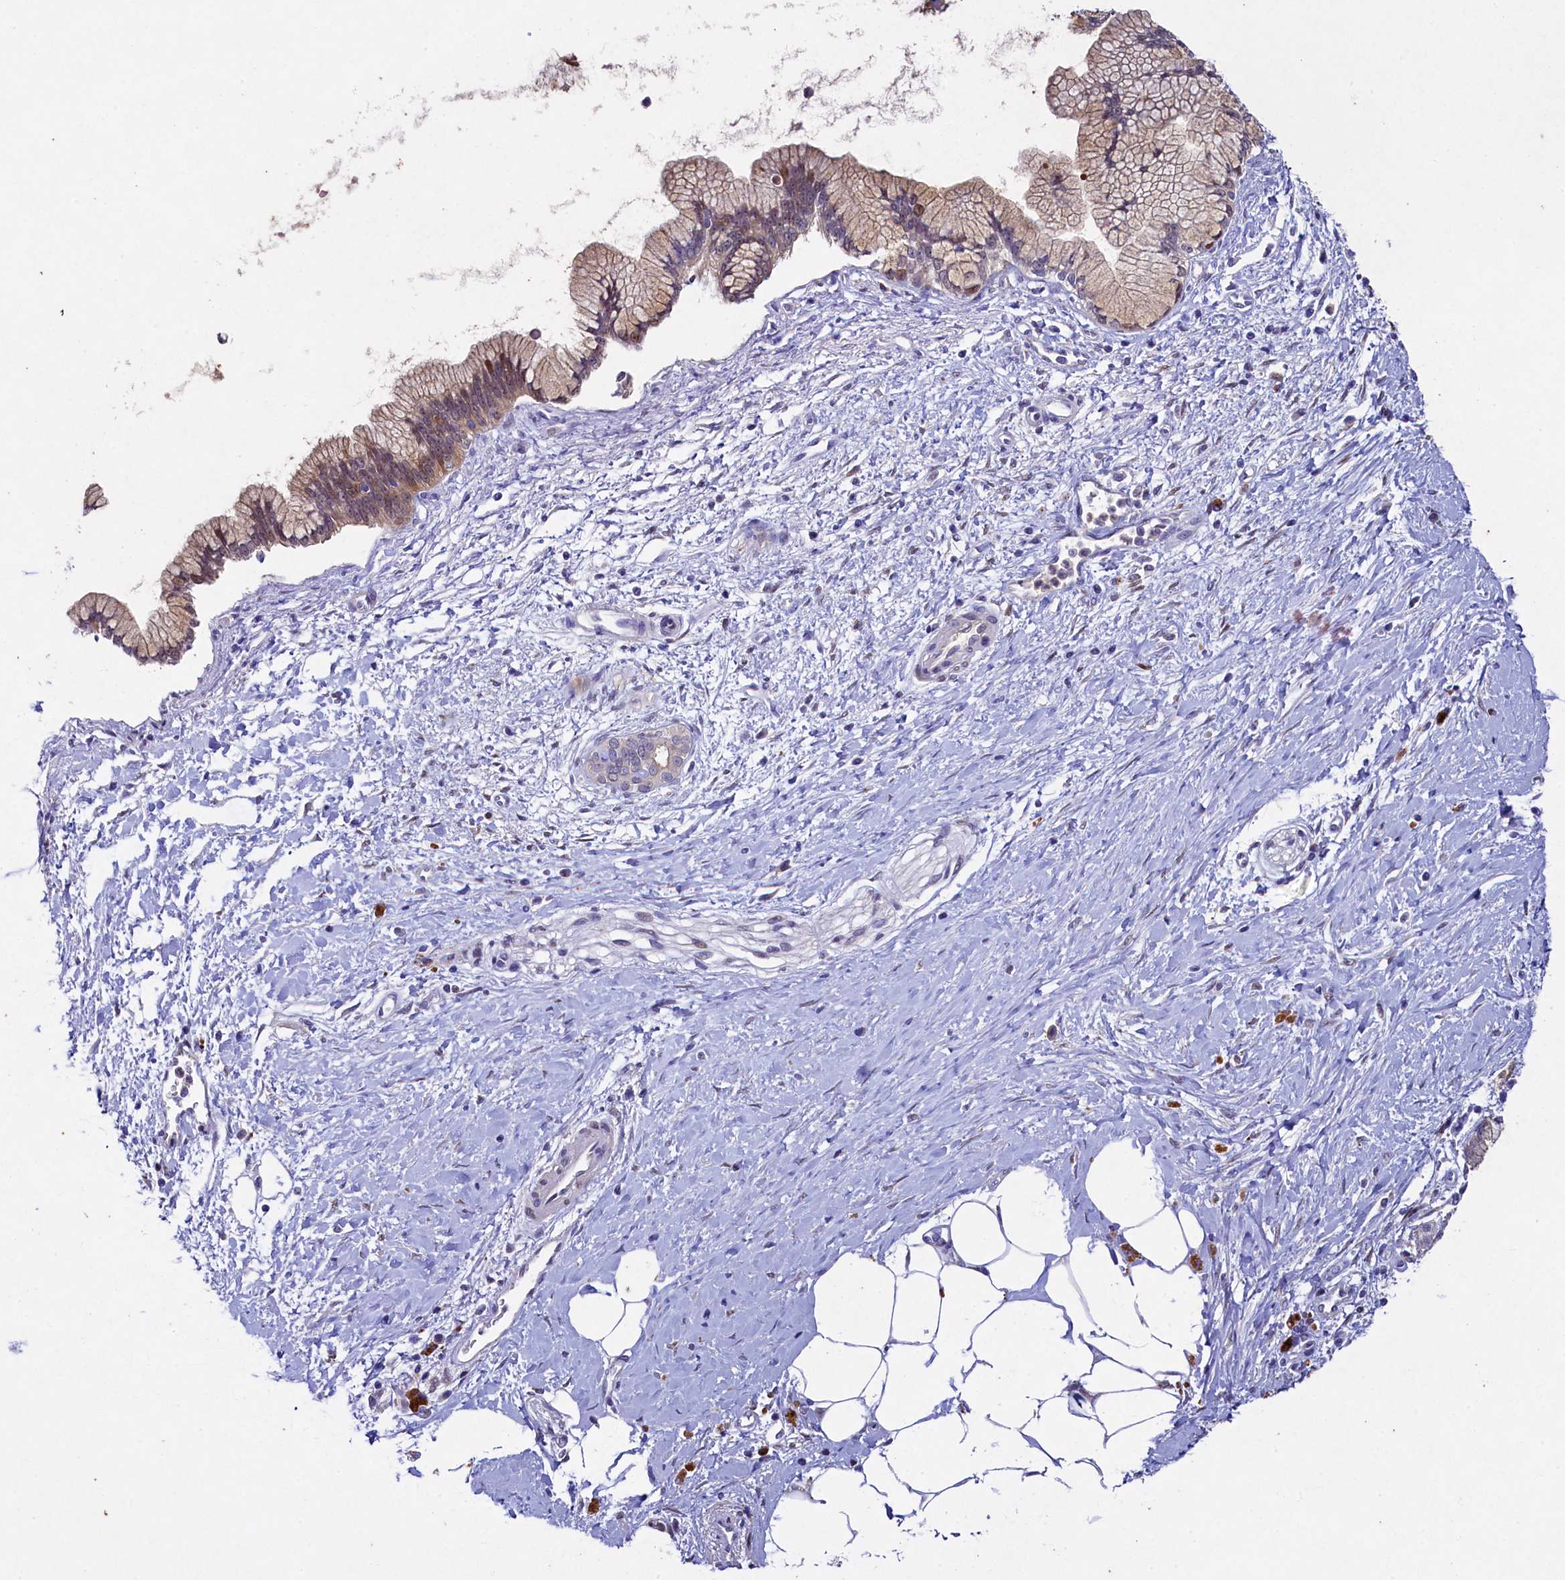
{"staining": {"intensity": "moderate", "quantity": "25%-75%", "location": "cytoplasmic/membranous,nuclear"}, "tissue": "pancreatic cancer", "cell_type": "Tumor cells", "image_type": "cancer", "snomed": [{"axis": "morphology", "description": "Adenocarcinoma, NOS"}, {"axis": "topography", "description": "Pancreas"}], "caption": "Adenocarcinoma (pancreatic) stained with immunohistochemistry (IHC) displays moderate cytoplasmic/membranous and nuclear expression in approximately 25%-75% of tumor cells.", "gene": "TGDS", "patient": {"sex": "male", "age": 58}}